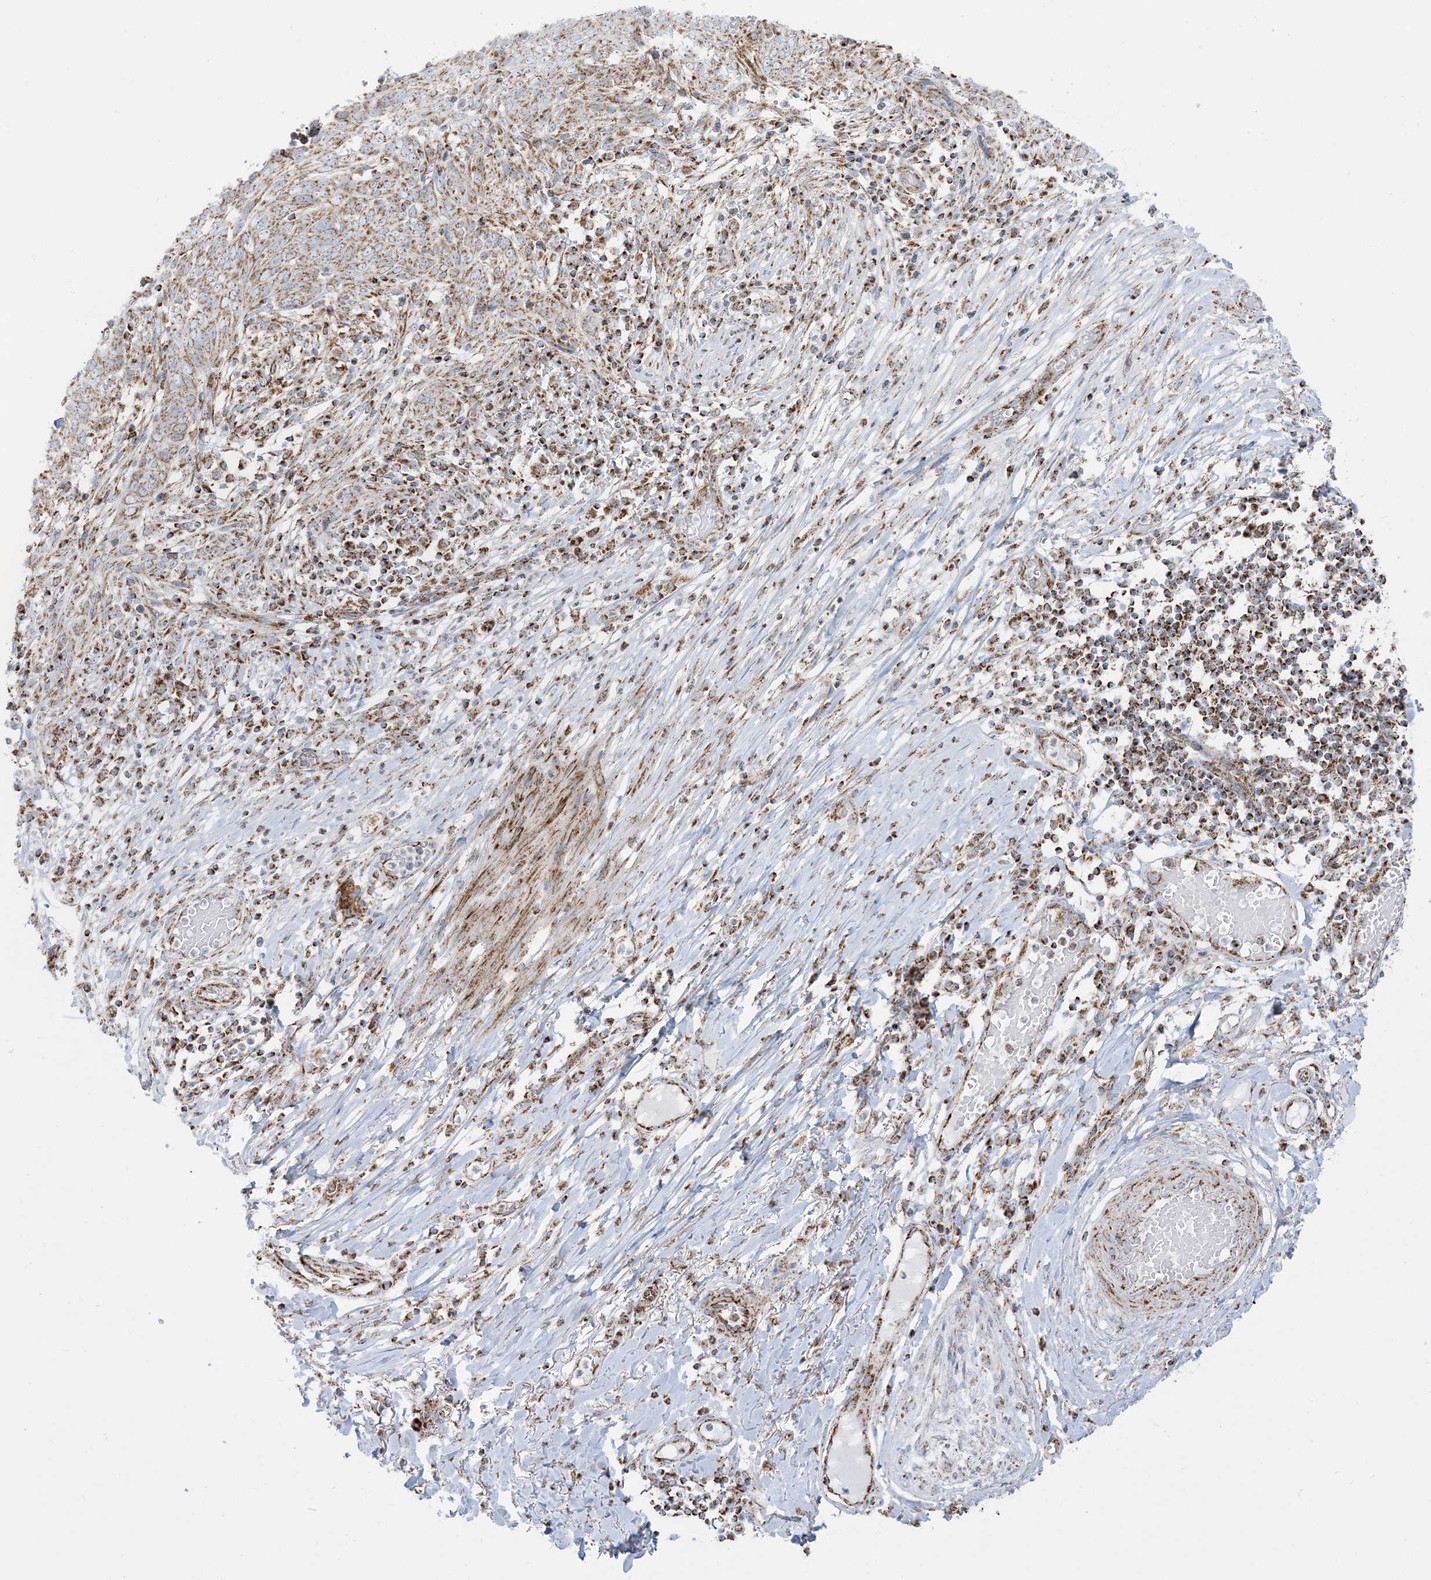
{"staining": {"intensity": "weak", "quantity": ">75%", "location": "cytoplasmic/membranous"}, "tissue": "skin cancer", "cell_type": "Tumor cells", "image_type": "cancer", "snomed": [{"axis": "morphology", "description": "Normal tissue, NOS"}, {"axis": "morphology", "description": "Basal cell carcinoma"}, {"axis": "topography", "description": "Skin"}], "caption": "DAB immunohistochemical staining of human skin cancer (basal cell carcinoma) exhibits weak cytoplasmic/membranous protein positivity in about >75% of tumor cells. (DAB IHC, brown staining for protein, blue staining for nuclei).", "gene": "MRPS36", "patient": {"sex": "male", "age": 64}}